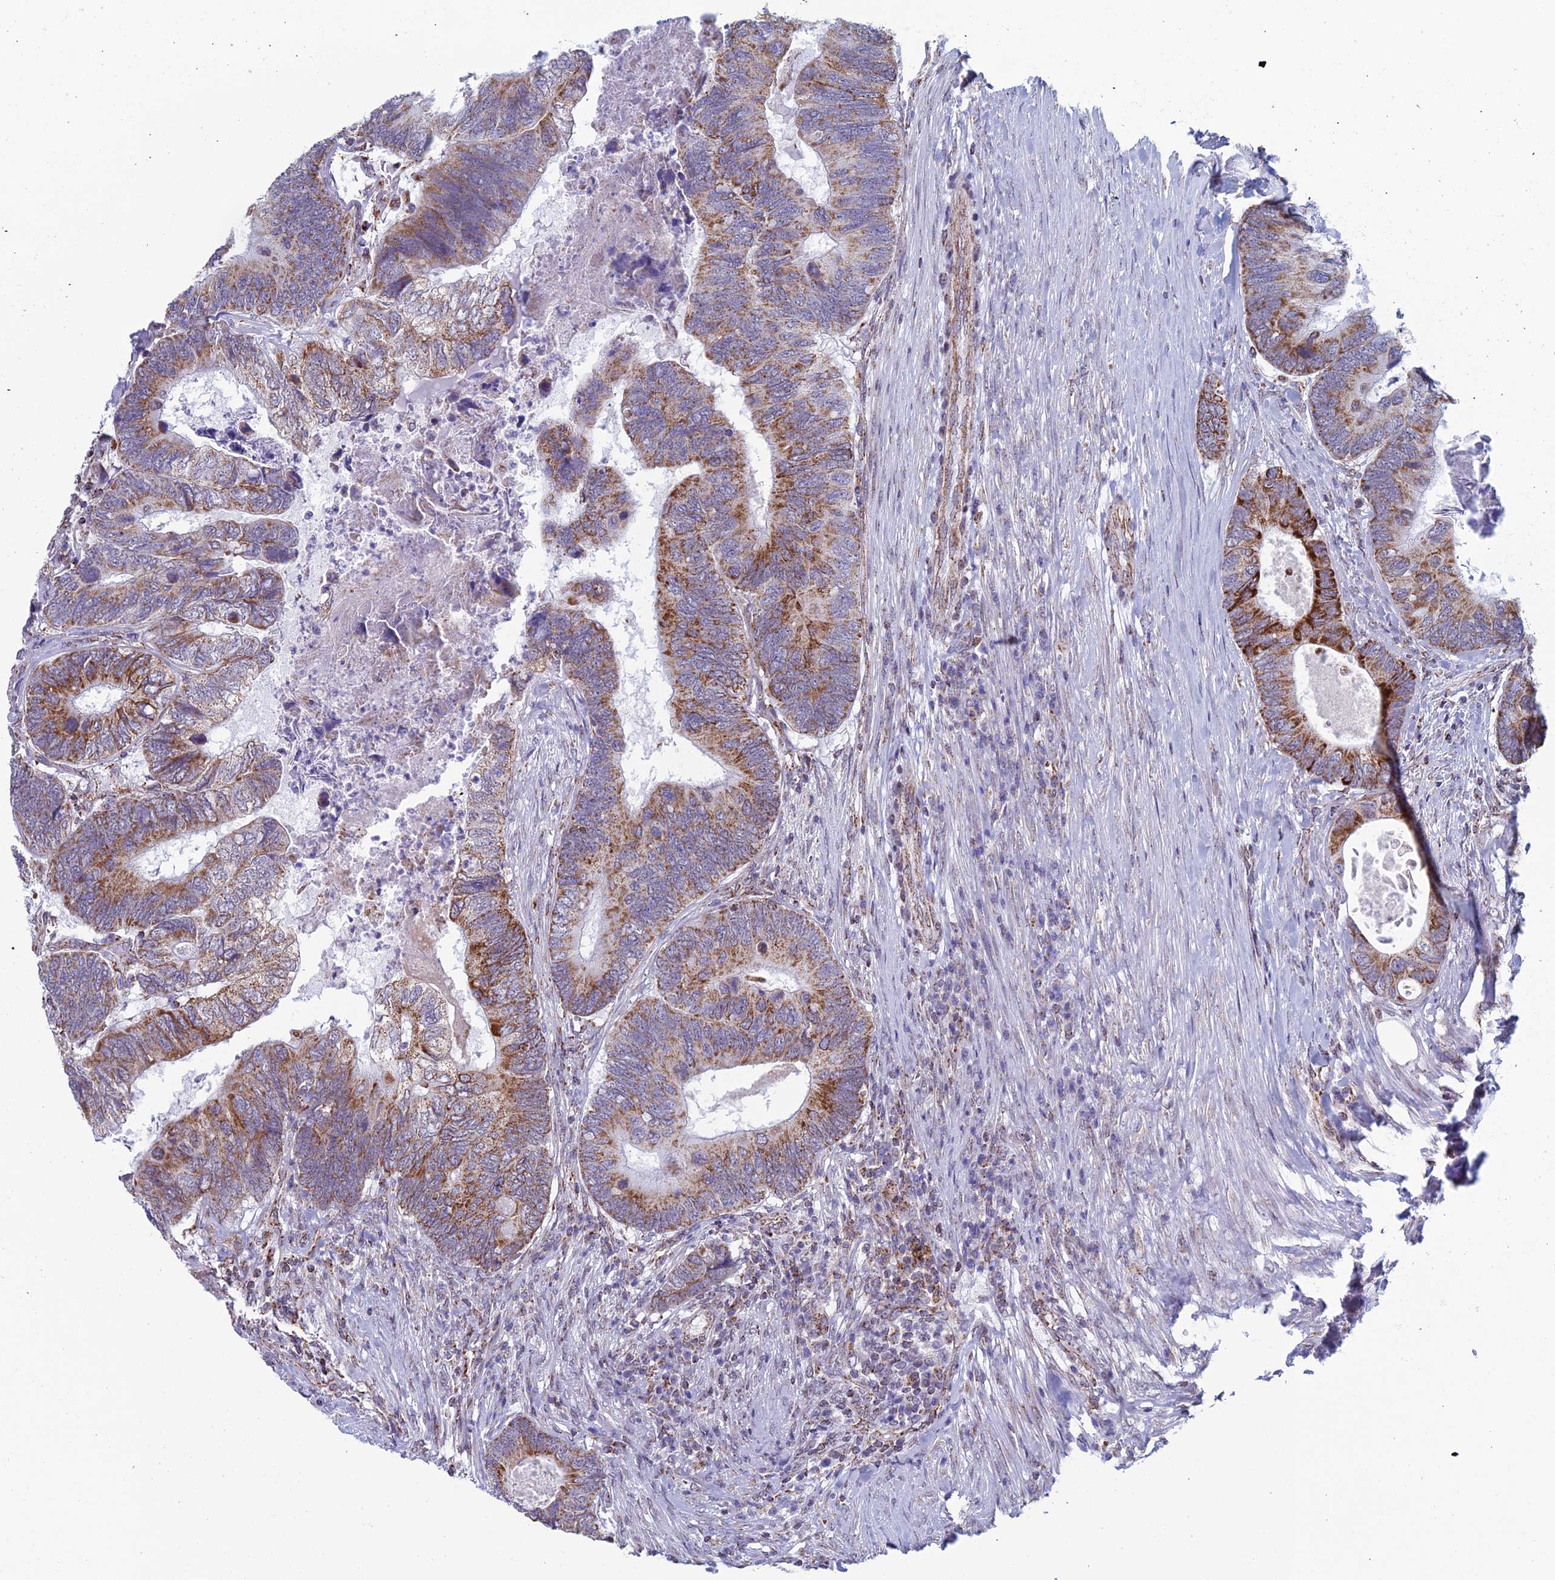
{"staining": {"intensity": "moderate", "quantity": ">75%", "location": "cytoplasmic/membranous"}, "tissue": "colorectal cancer", "cell_type": "Tumor cells", "image_type": "cancer", "snomed": [{"axis": "morphology", "description": "Adenocarcinoma, NOS"}, {"axis": "topography", "description": "Colon"}], "caption": "Immunohistochemical staining of colorectal cancer (adenocarcinoma) reveals medium levels of moderate cytoplasmic/membranous protein expression in about >75% of tumor cells. Ihc stains the protein of interest in brown and the nuclei are stained blue.", "gene": "ZNG1B", "patient": {"sex": "female", "age": 67}}